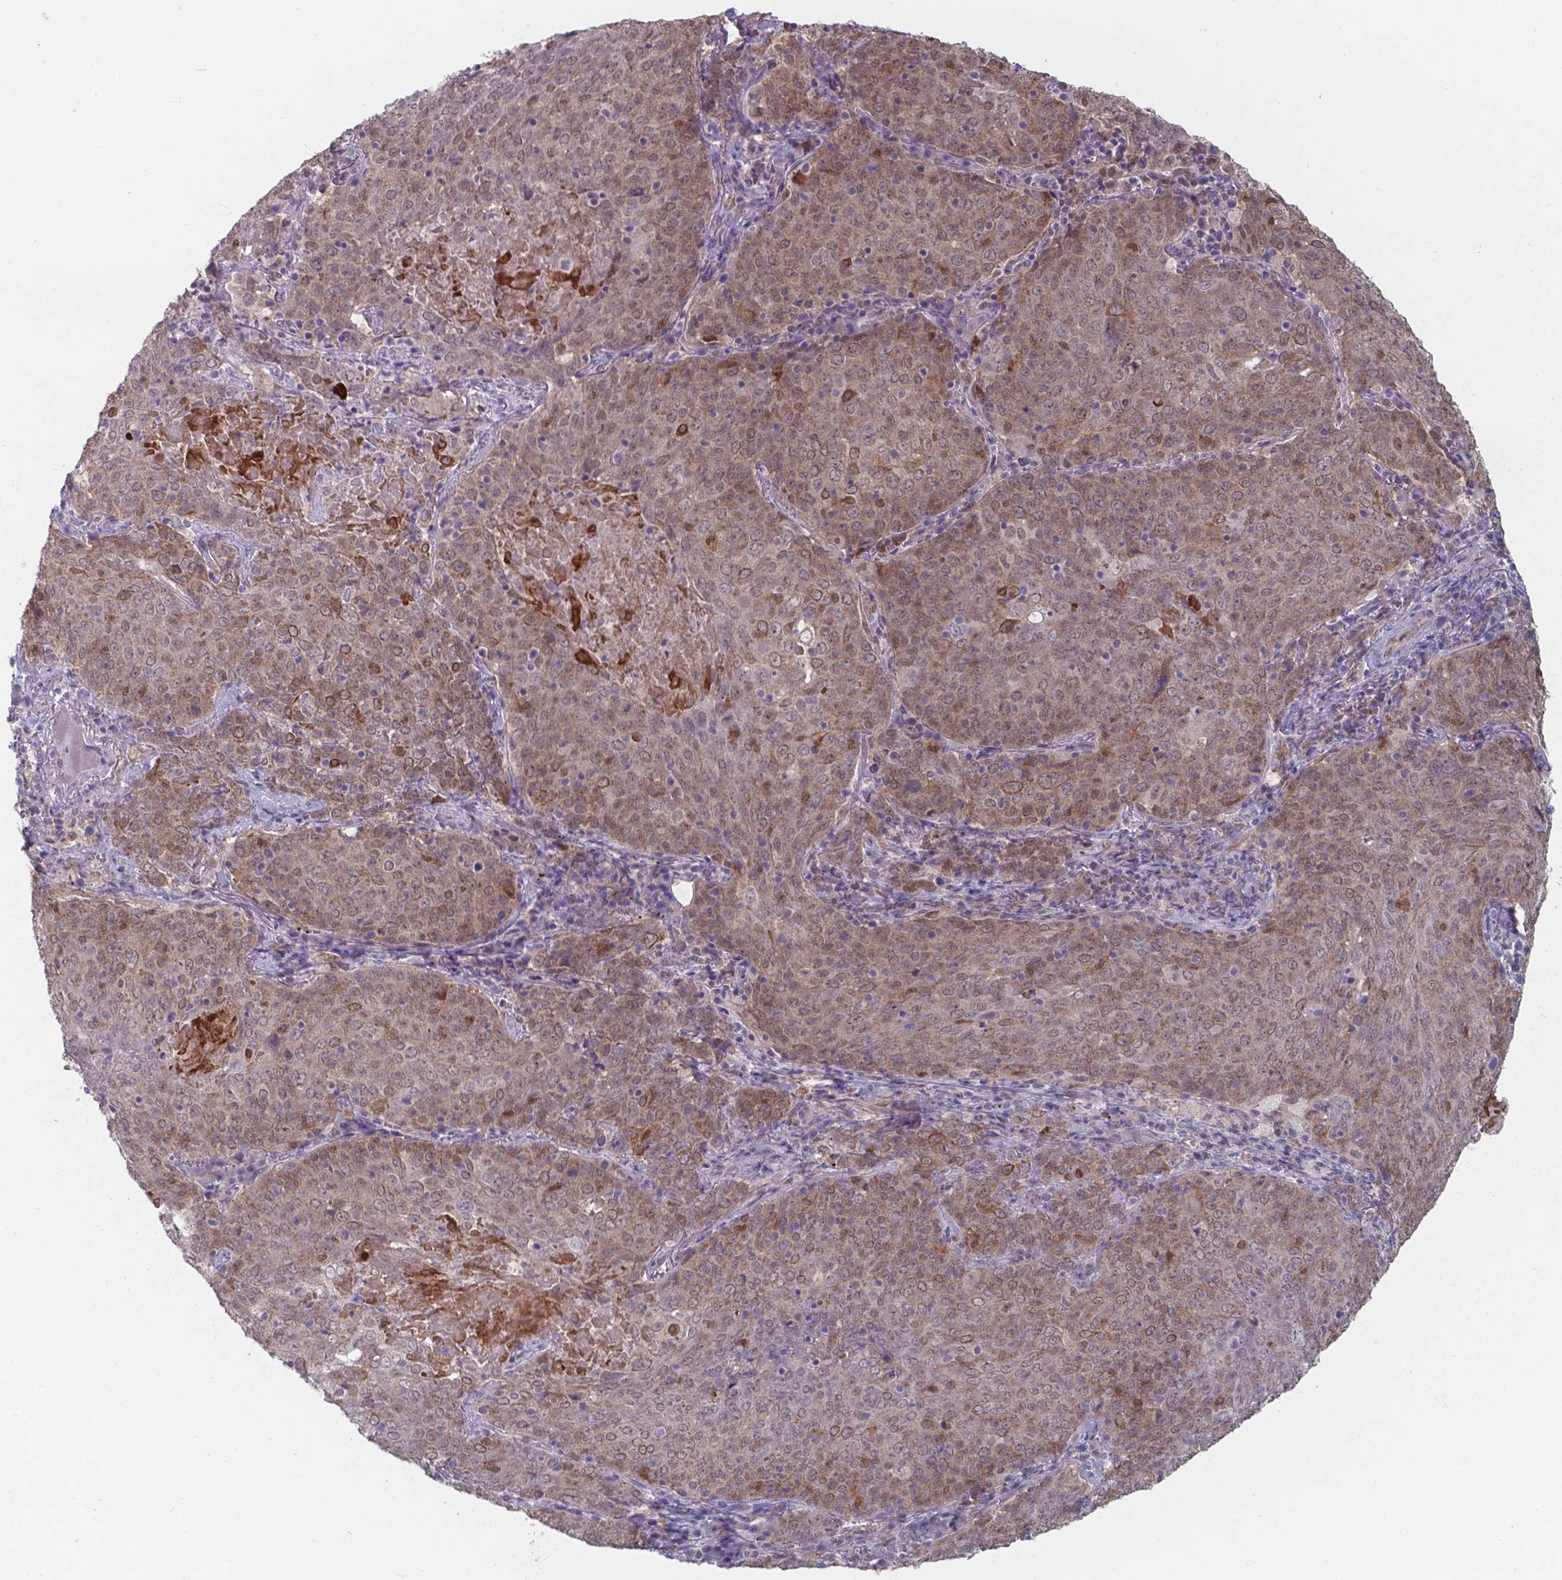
{"staining": {"intensity": "moderate", "quantity": "25%-75%", "location": "cytoplasmic/membranous"}, "tissue": "lung cancer", "cell_type": "Tumor cells", "image_type": "cancer", "snomed": [{"axis": "morphology", "description": "Squamous cell carcinoma, NOS"}, {"axis": "topography", "description": "Lung"}], "caption": "Protein expression analysis of lung cancer exhibits moderate cytoplasmic/membranous expression in about 25%-75% of tumor cells.", "gene": "UBE2E2", "patient": {"sex": "male", "age": 82}}